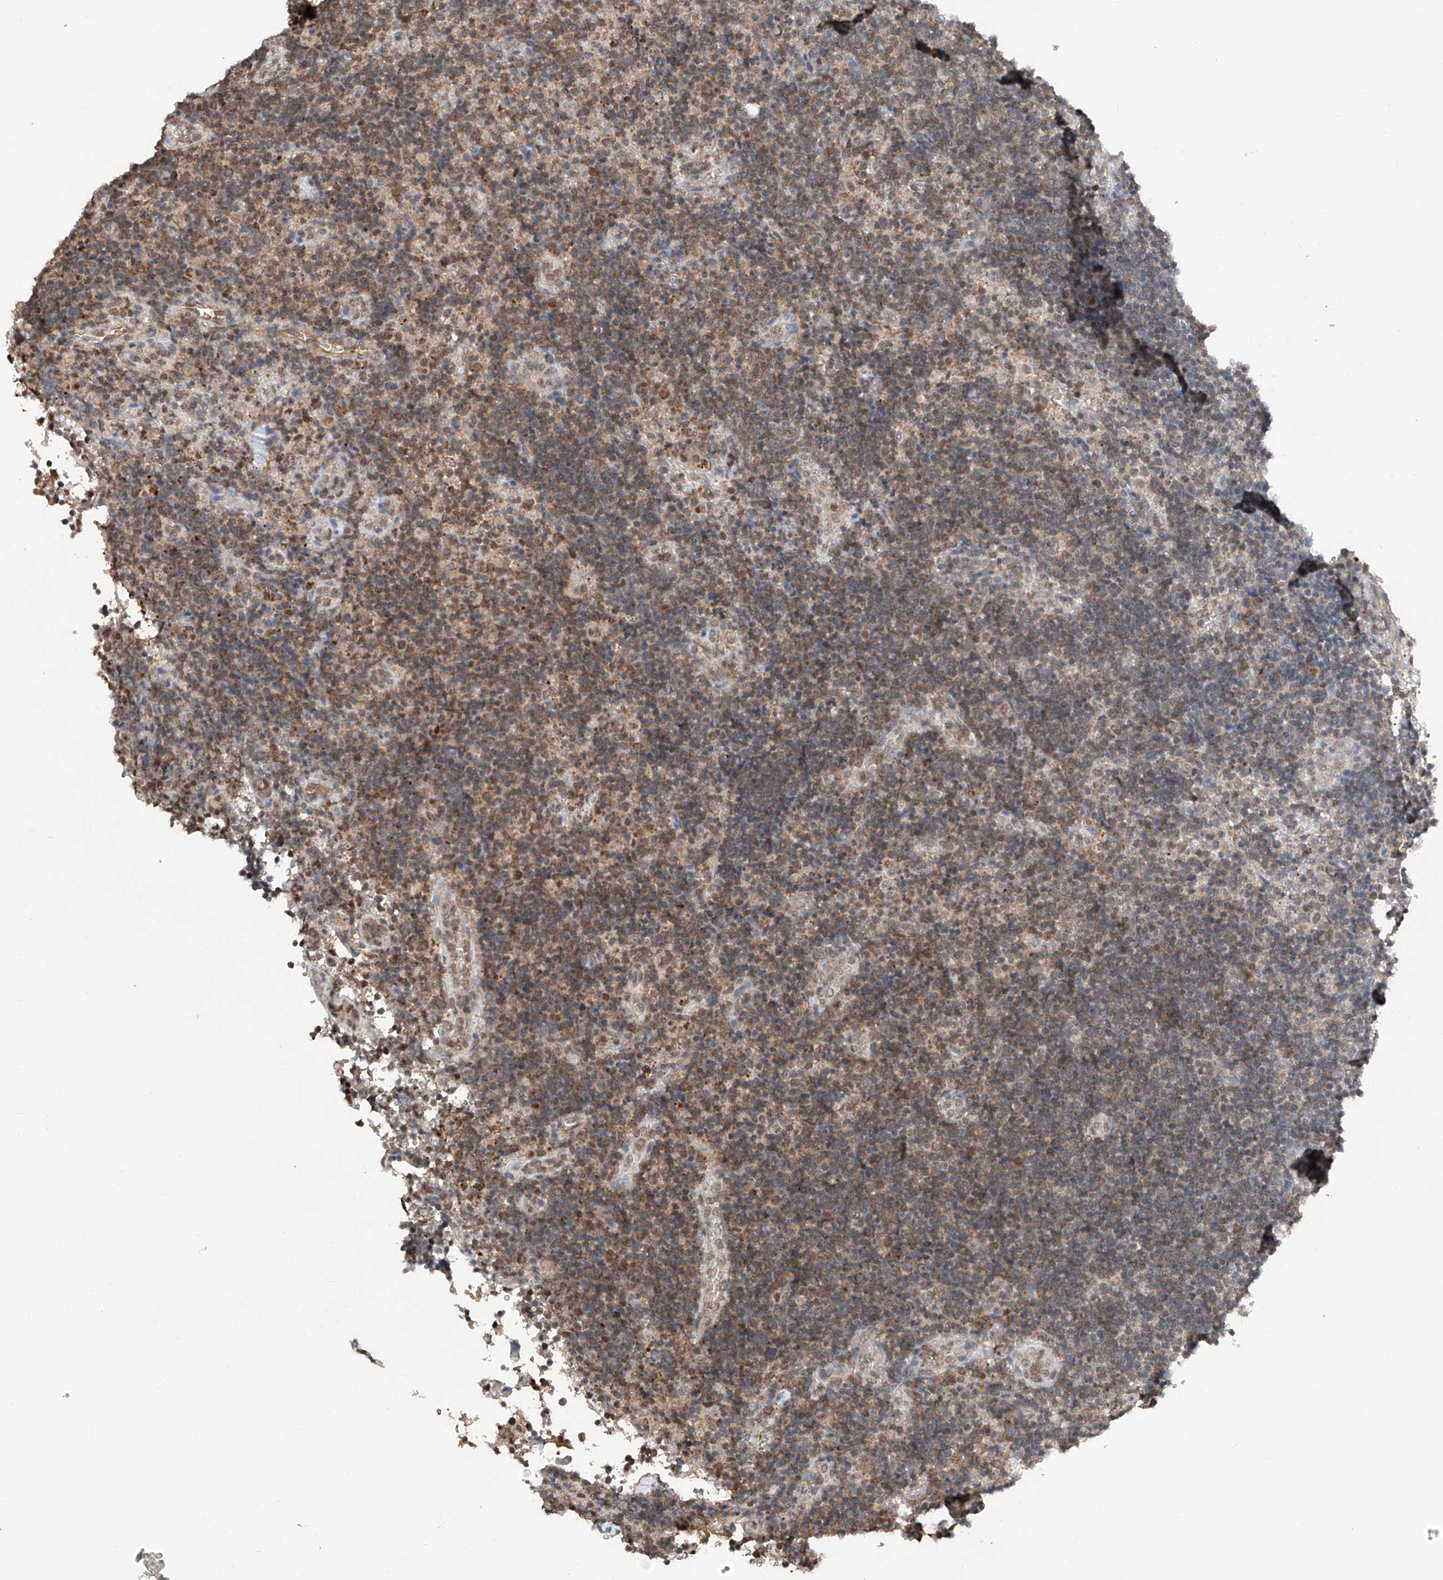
{"staining": {"intensity": "negative", "quantity": "none", "location": "none"}, "tissue": "lymph node", "cell_type": "Germinal center cells", "image_type": "normal", "snomed": [{"axis": "morphology", "description": "Normal tissue, NOS"}, {"axis": "topography", "description": "Lymph node"}], "caption": "Lymph node stained for a protein using immunohistochemistry (IHC) displays no expression germinal center cells.", "gene": "TBX4", "patient": {"sex": "female", "age": 22}}